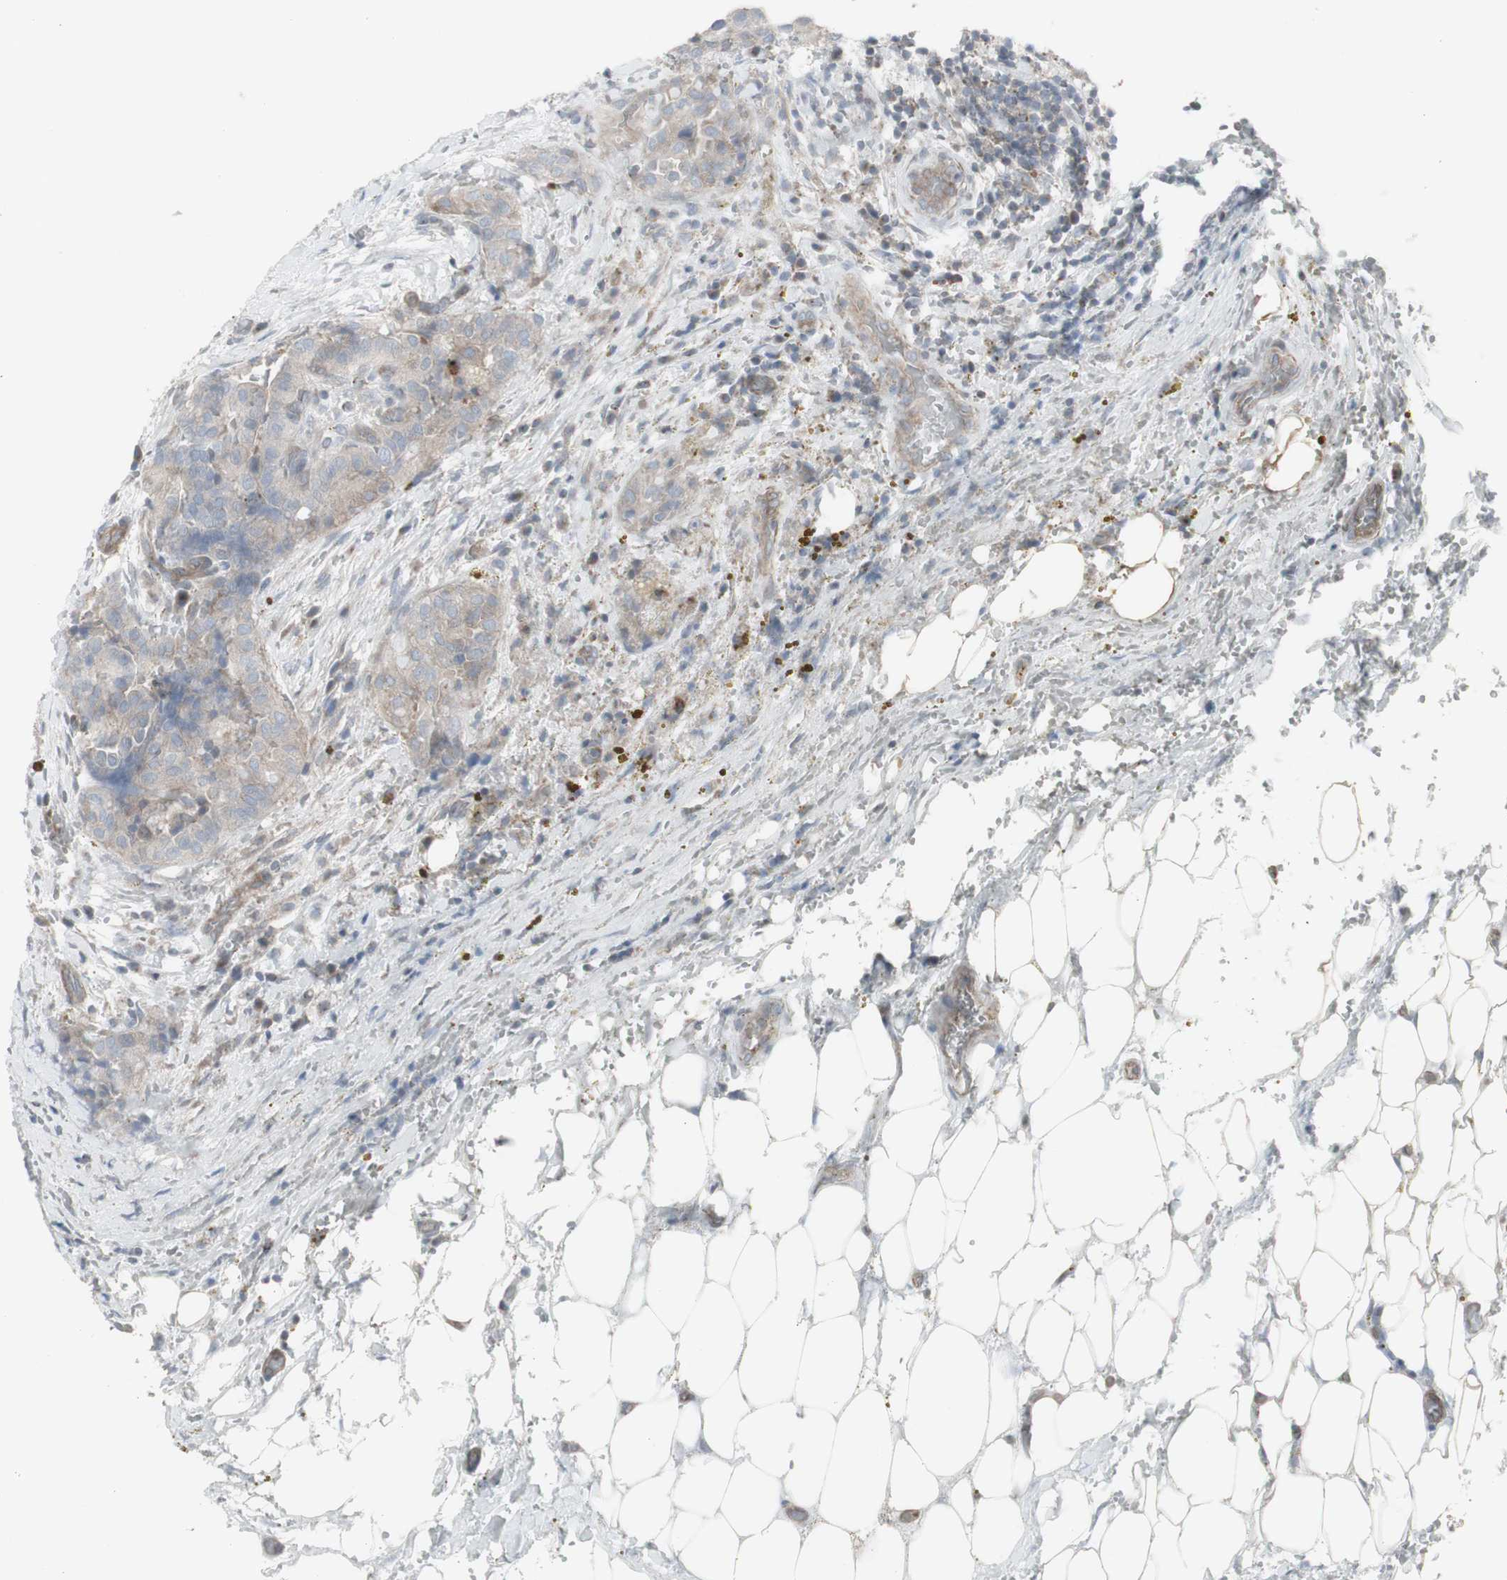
{"staining": {"intensity": "negative", "quantity": "none", "location": "none"}, "tissue": "thyroid cancer", "cell_type": "Tumor cells", "image_type": "cancer", "snomed": [{"axis": "morphology", "description": "Papillary adenocarcinoma, NOS"}, {"axis": "topography", "description": "Thyroid gland"}], "caption": "Papillary adenocarcinoma (thyroid) was stained to show a protein in brown. There is no significant positivity in tumor cells.", "gene": "GALNT6", "patient": {"sex": "male", "age": 77}}